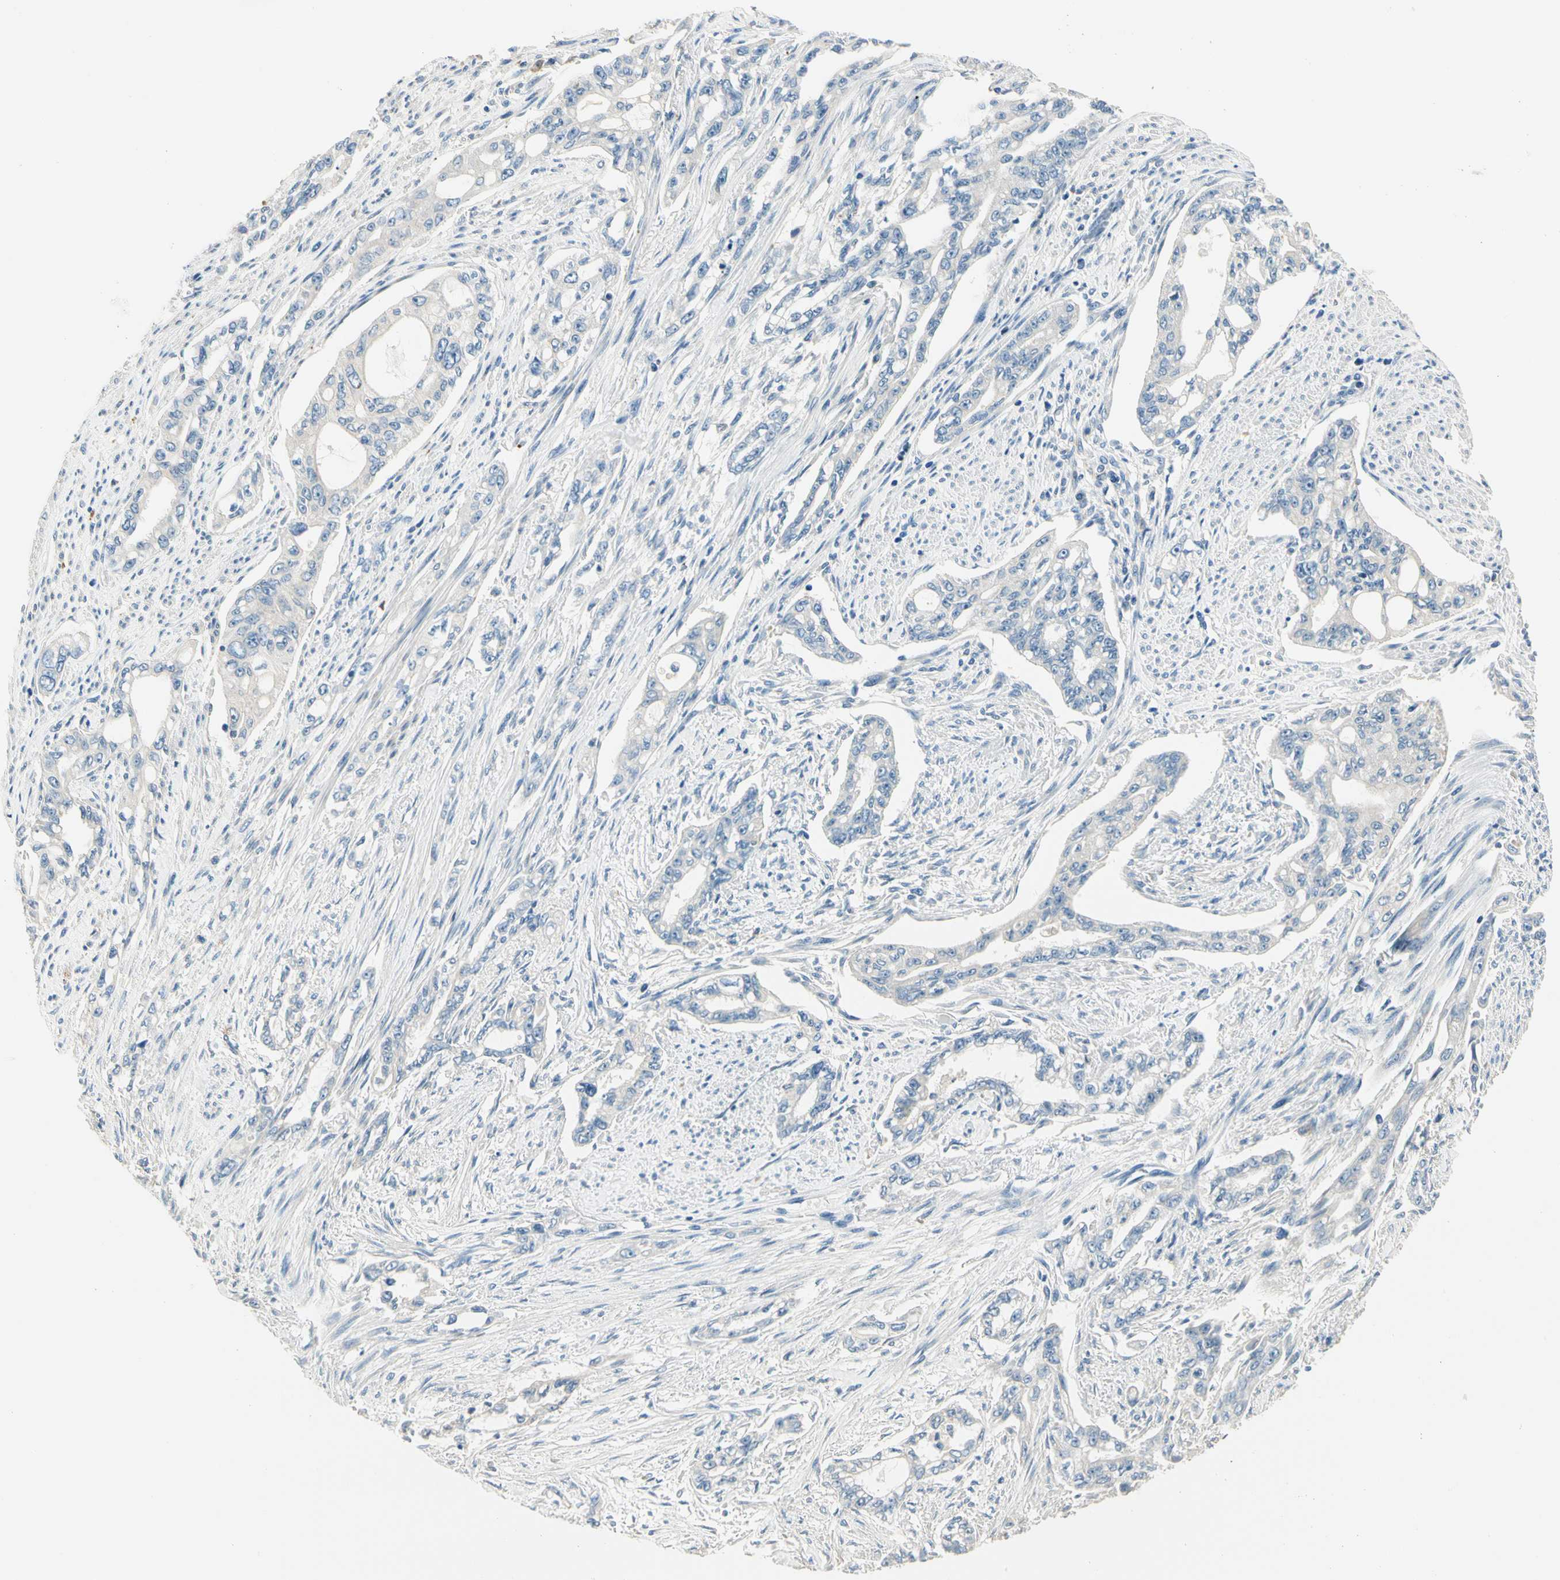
{"staining": {"intensity": "negative", "quantity": "none", "location": "none"}, "tissue": "pancreatic cancer", "cell_type": "Tumor cells", "image_type": "cancer", "snomed": [{"axis": "morphology", "description": "Normal tissue, NOS"}, {"axis": "topography", "description": "Pancreas"}], "caption": "Tumor cells show no significant protein expression in pancreatic cancer. Brightfield microscopy of immunohistochemistry (IHC) stained with DAB (brown) and hematoxylin (blue), captured at high magnification.", "gene": "TGFBR3", "patient": {"sex": "male", "age": 42}}